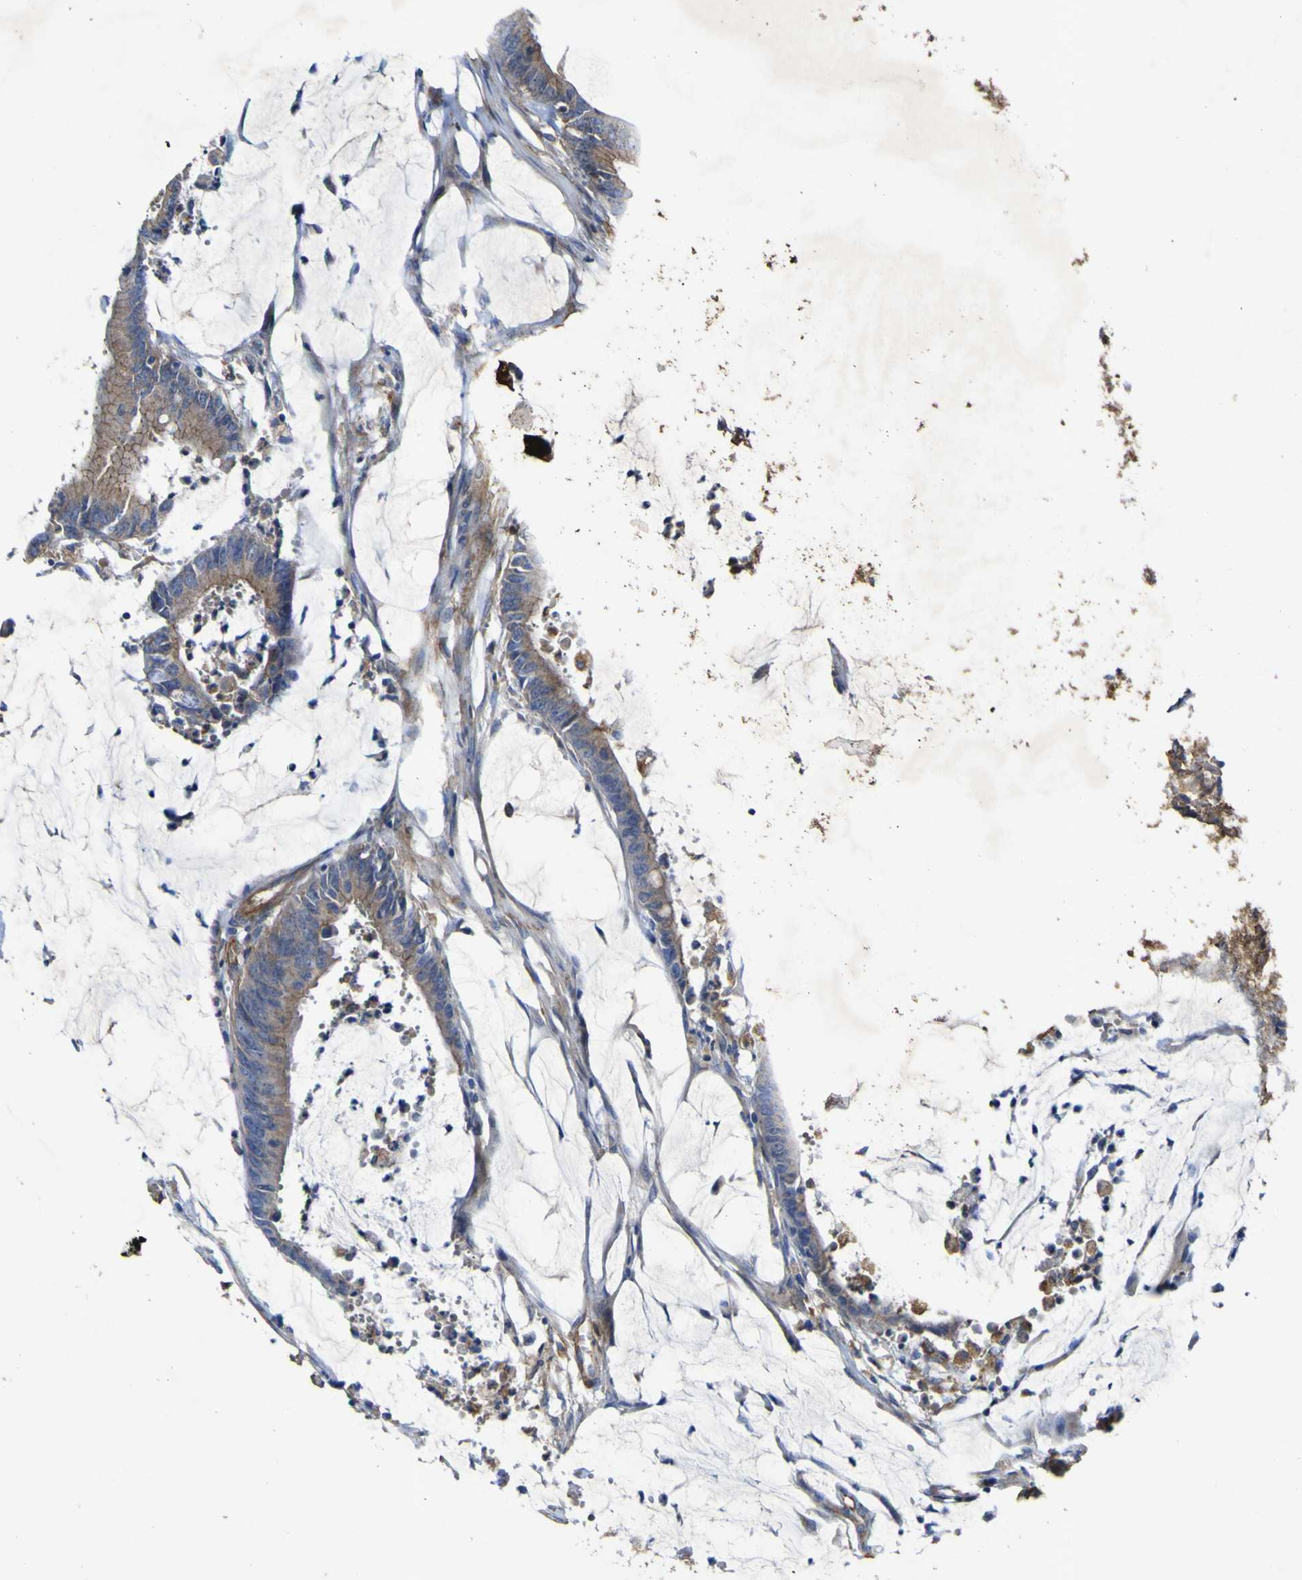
{"staining": {"intensity": "moderate", "quantity": ">75%", "location": "cytoplasmic/membranous"}, "tissue": "colorectal cancer", "cell_type": "Tumor cells", "image_type": "cancer", "snomed": [{"axis": "morphology", "description": "Adenocarcinoma, NOS"}, {"axis": "topography", "description": "Rectum"}], "caption": "A micrograph of colorectal cancer (adenocarcinoma) stained for a protein exhibits moderate cytoplasmic/membranous brown staining in tumor cells. The staining was performed using DAB, with brown indicating positive protein expression. Nuclei are stained blue with hematoxylin.", "gene": "TNFSF15", "patient": {"sex": "female", "age": 66}}